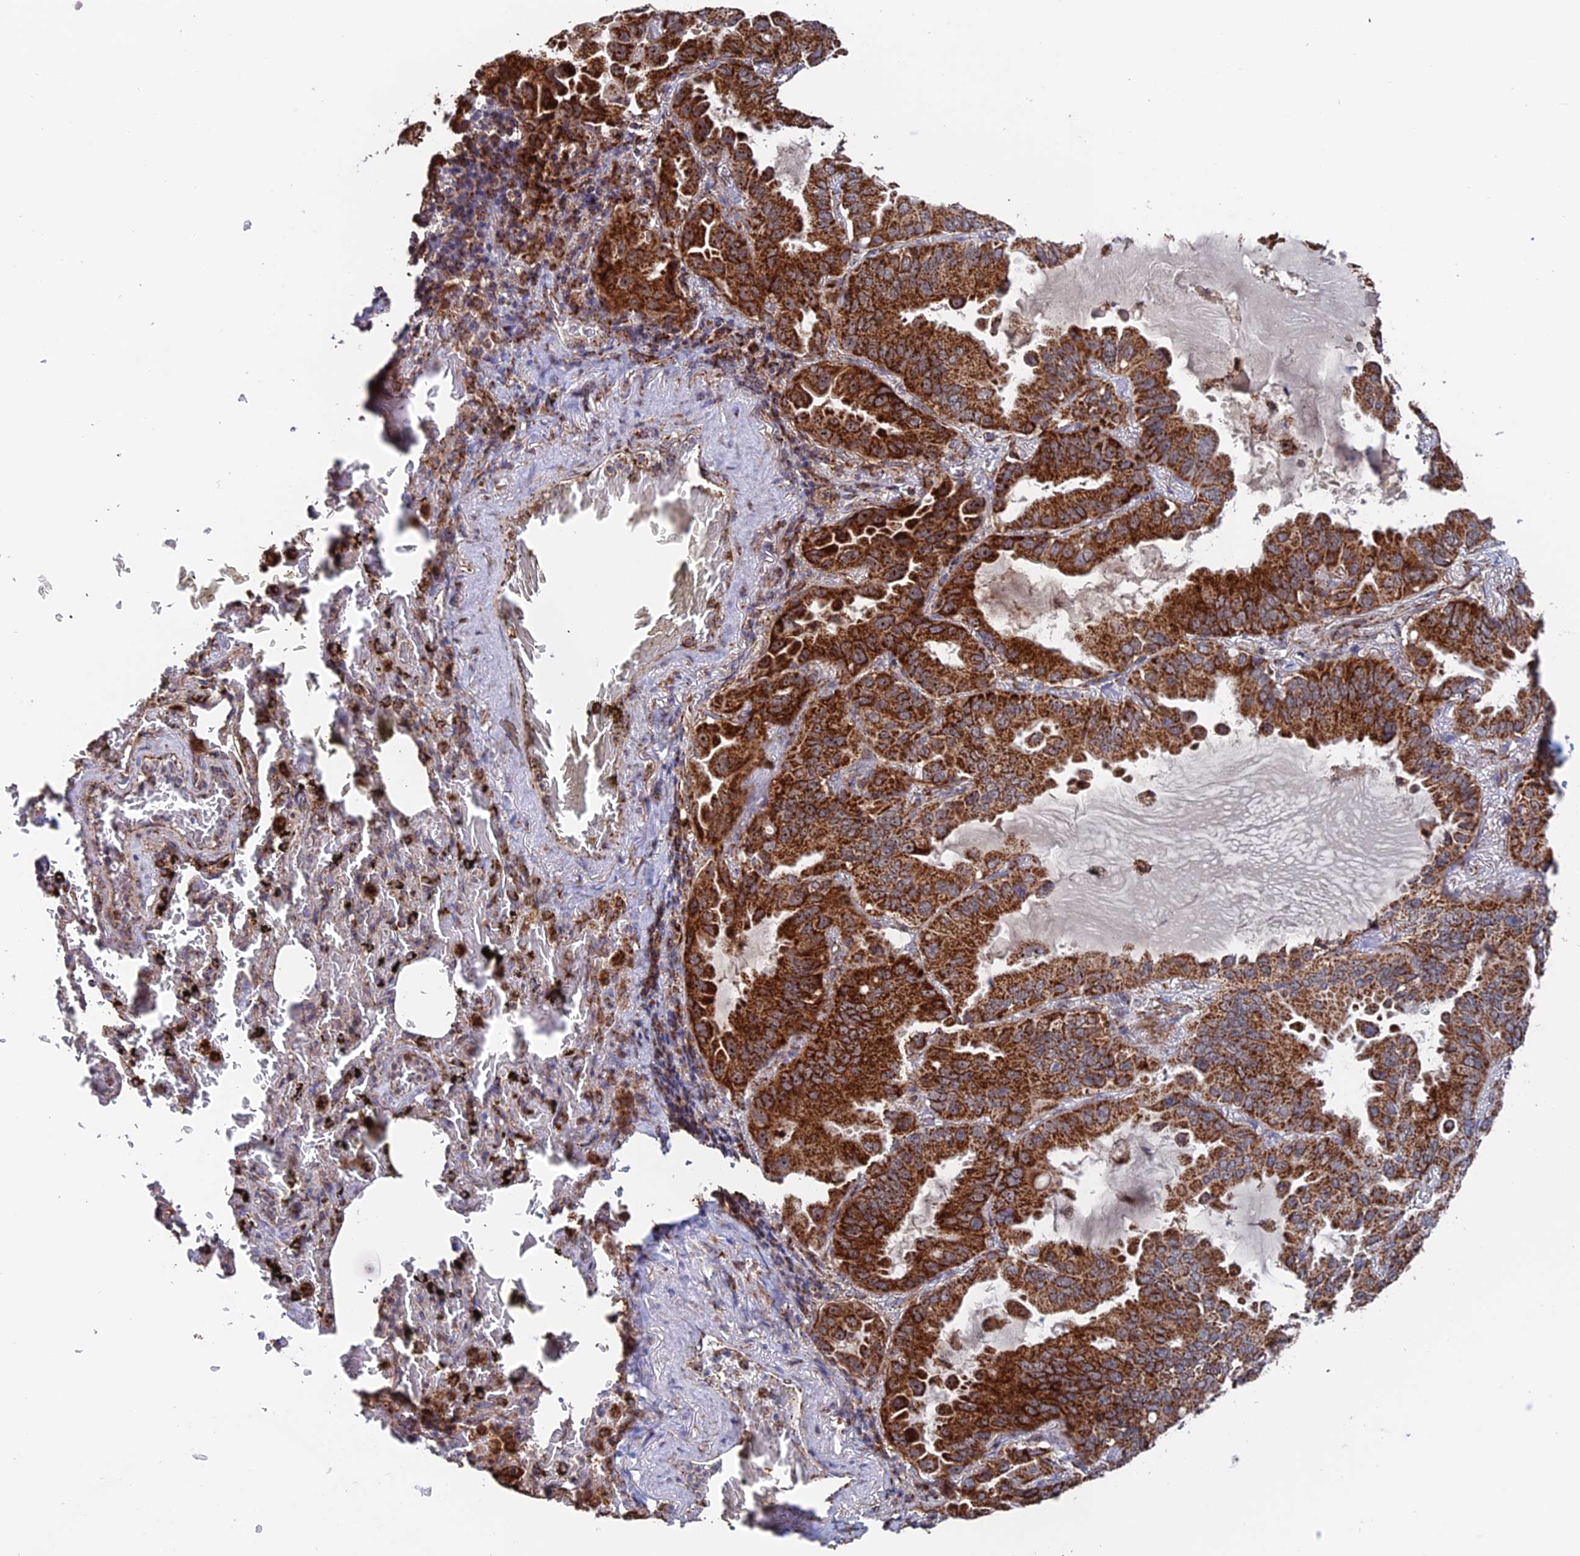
{"staining": {"intensity": "strong", "quantity": ">75%", "location": "cytoplasmic/membranous"}, "tissue": "lung cancer", "cell_type": "Tumor cells", "image_type": "cancer", "snomed": [{"axis": "morphology", "description": "Adenocarcinoma, NOS"}, {"axis": "topography", "description": "Lung"}], "caption": "Protein expression by IHC demonstrates strong cytoplasmic/membranous staining in approximately >75% of tumor cells in lung cancer.", "gene": "DTYMK", "patient": {"sex": "male", "age": 64}}